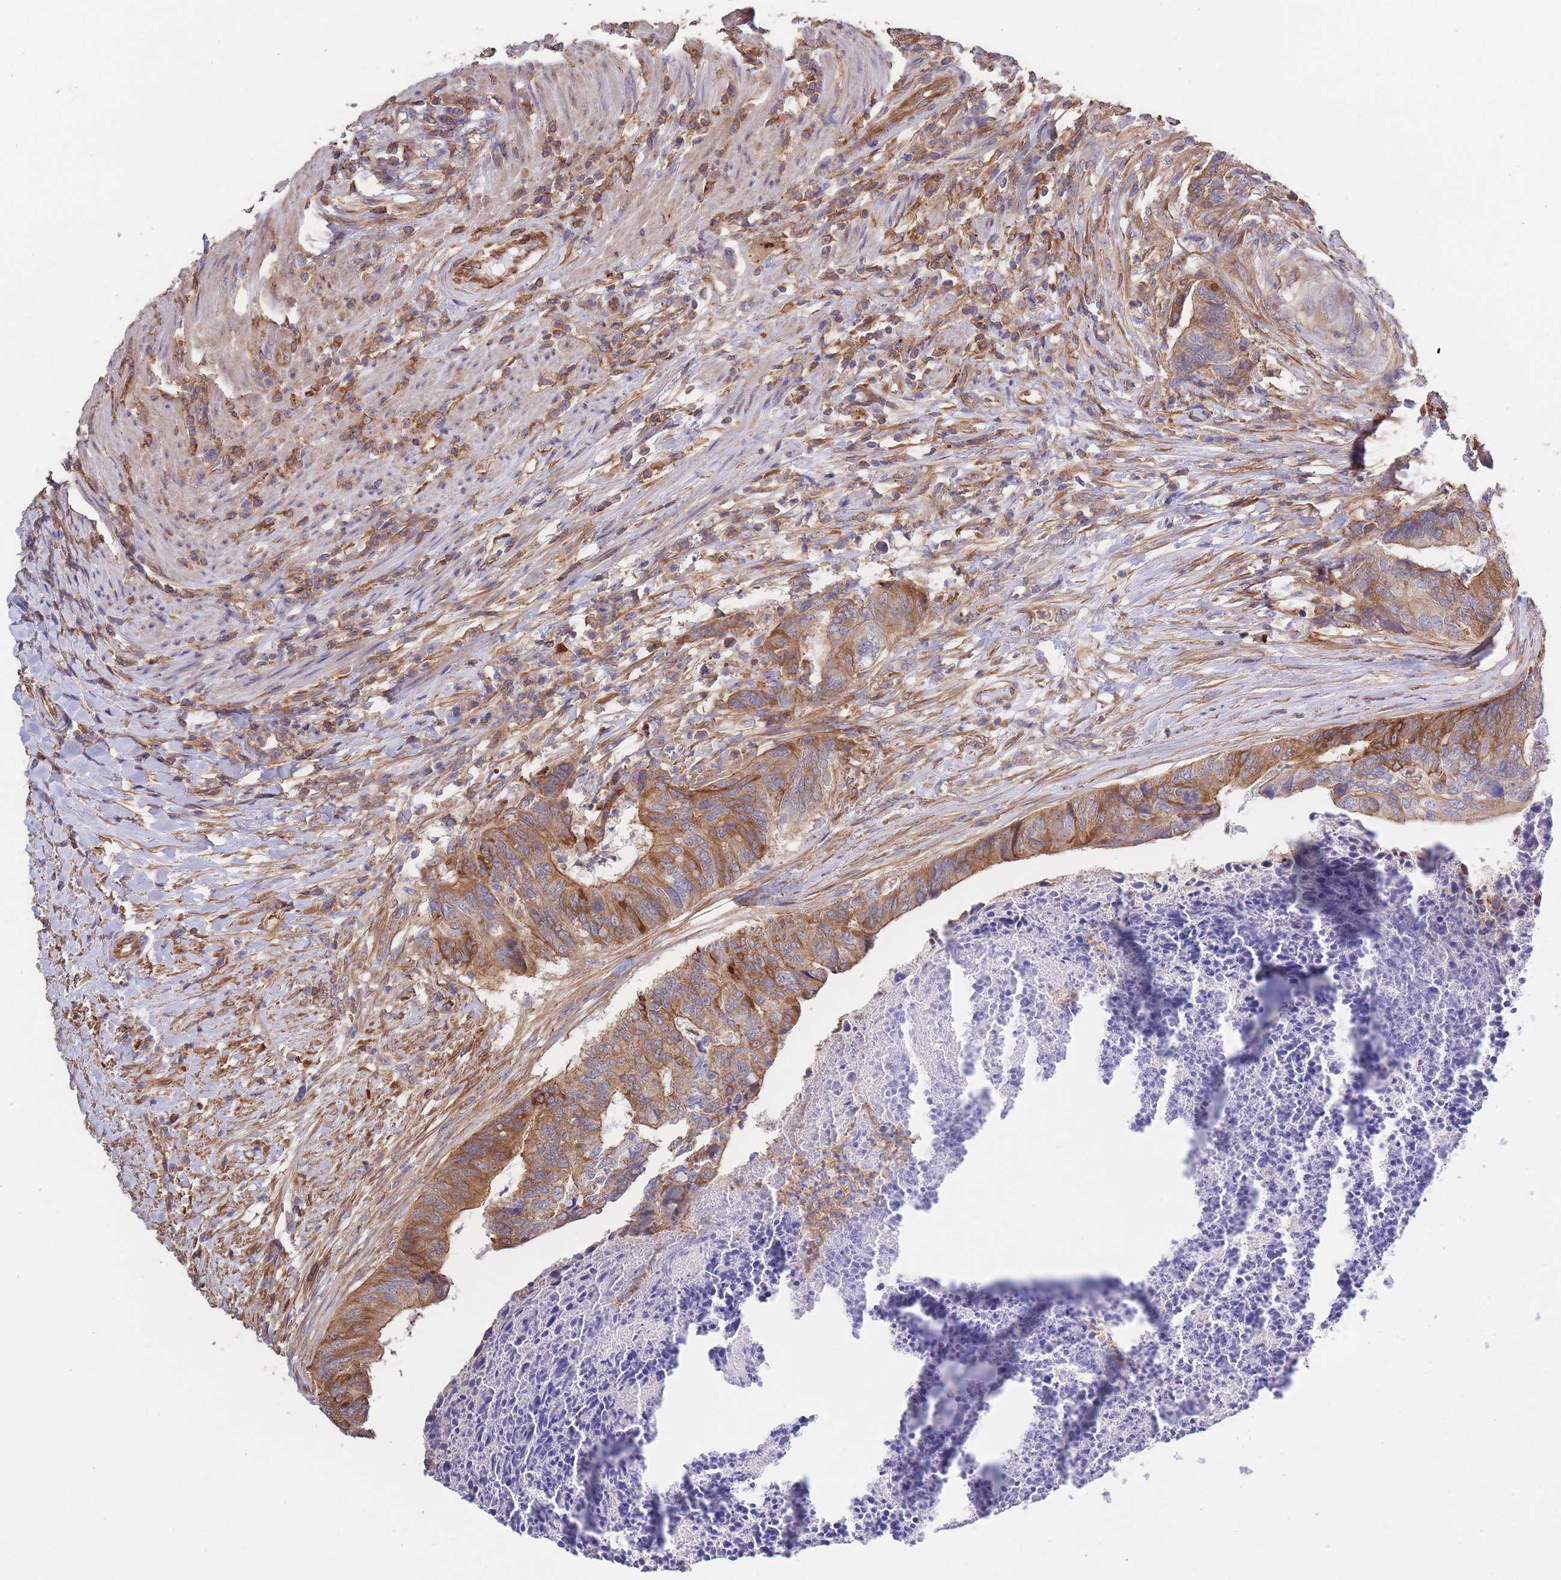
{"staining": {"intensity": "strong", "quantity": ">75%", "location": "cytoplasmic/membranous"}, "tissue": "colorectal cancer", "cell_type": "Tumor cells", "image_type": "cancer", "snomed": [{"axis": "morphology", "description": "Adenocarcinoma, NOS"}, {"axis": "topography", "description": "Colon"}], "caption": "This image exhibits immunohistochemistry (IHC) staining of adenocarcinoma (colorectal), with high strong cytoplasmic/membranous expression in about >75% of tumor cells.", "gene": "LRRN4CL", "patient": {"sex": "female", "age": 67}}